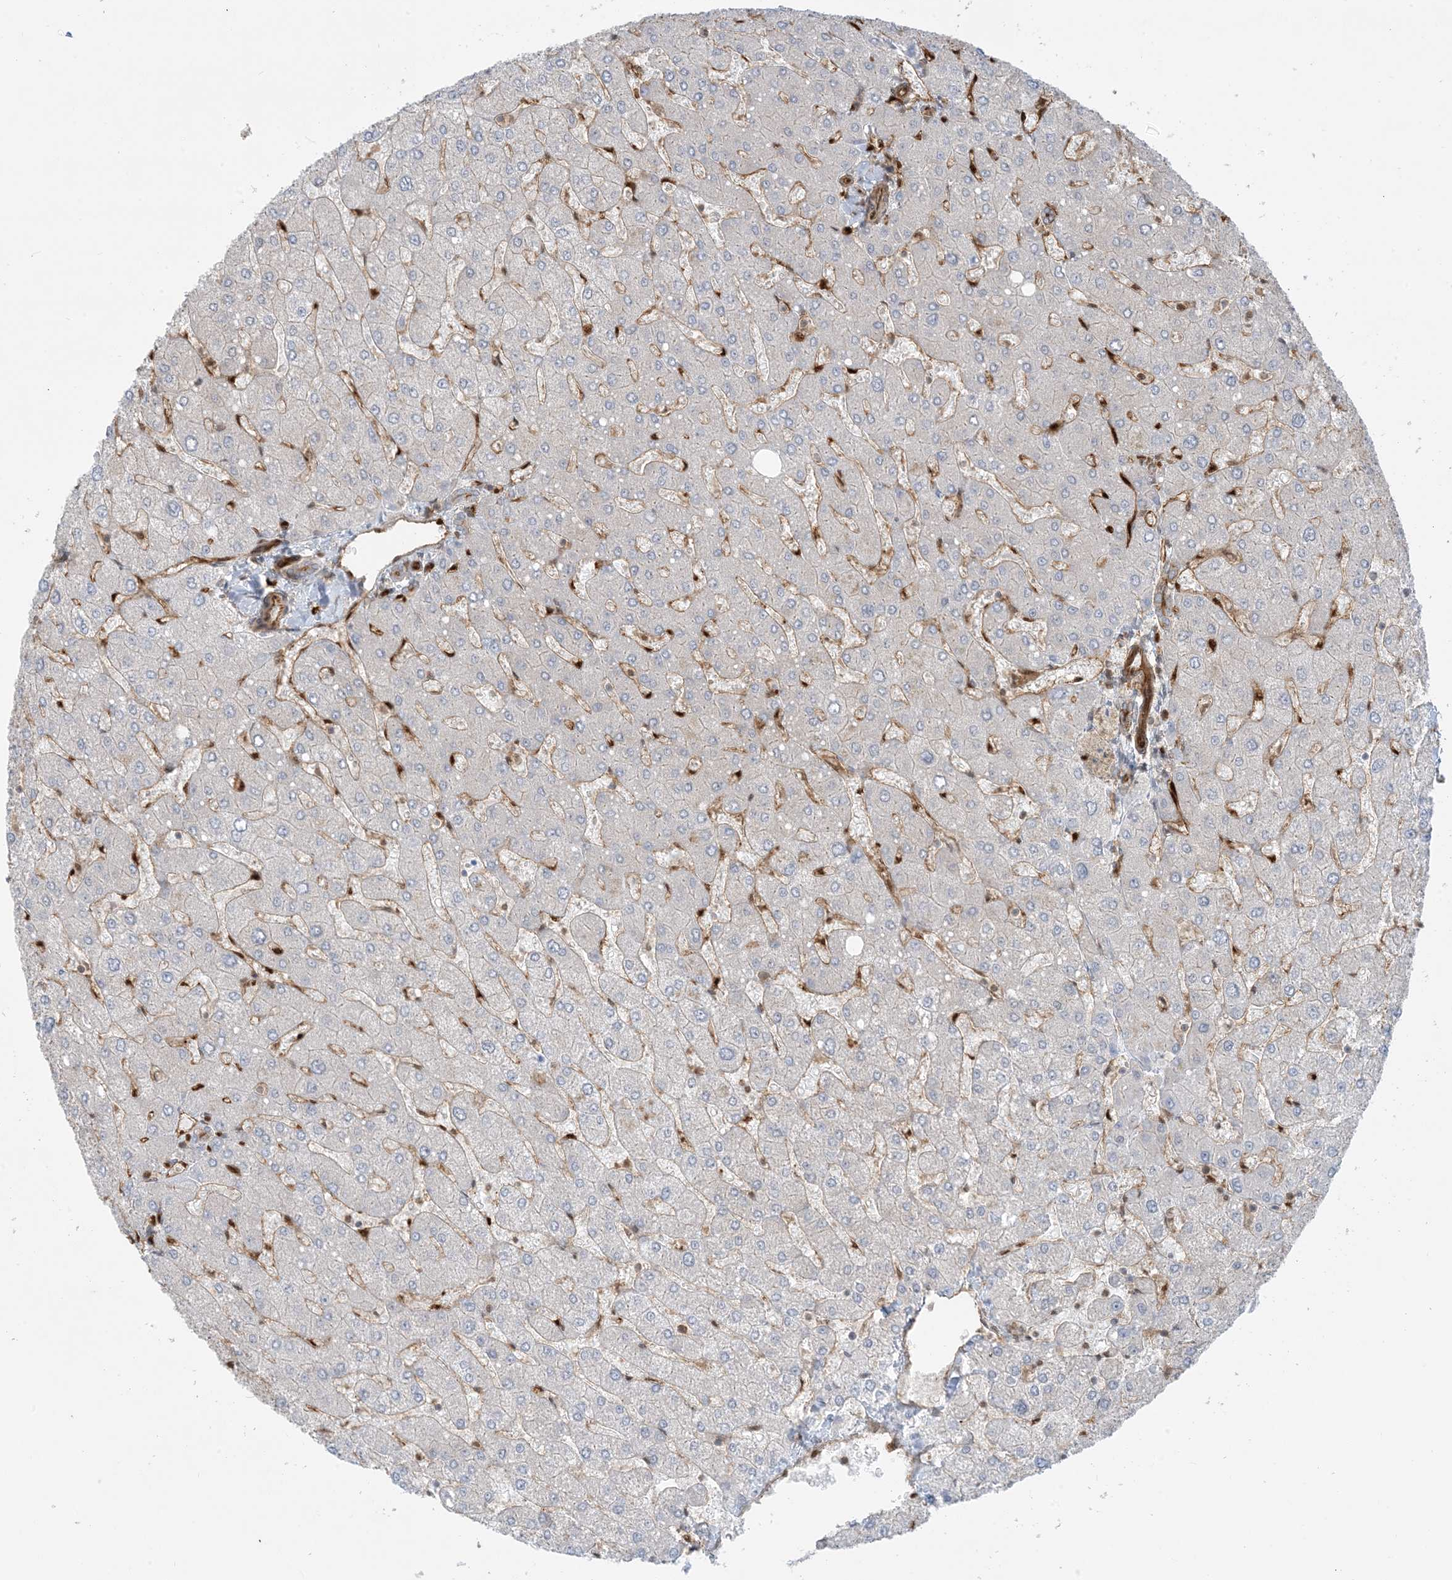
{"staining": {"intensity": "negative", "quantity": "none", "location": "none"}, "tissue": "liver", "cell_type": "Cholangiocytes", "image_type": "normal", "snomed": [{"axis": "morphology", "description": "Normal tissue, NOS"}, {"axis": "topography", "description": "Liver"}], "caption": "Immunohistochemical staining of unremarkable liver displays no significant expression in cholangiocytes. The staining was performed using DAB to visualize the protein expression in brown, while the nuclei were stained in blue with hematoxylin (Magnification: 20x).", "gene": "PPM1F", "patient": {"sex": "male", "age": 55}}